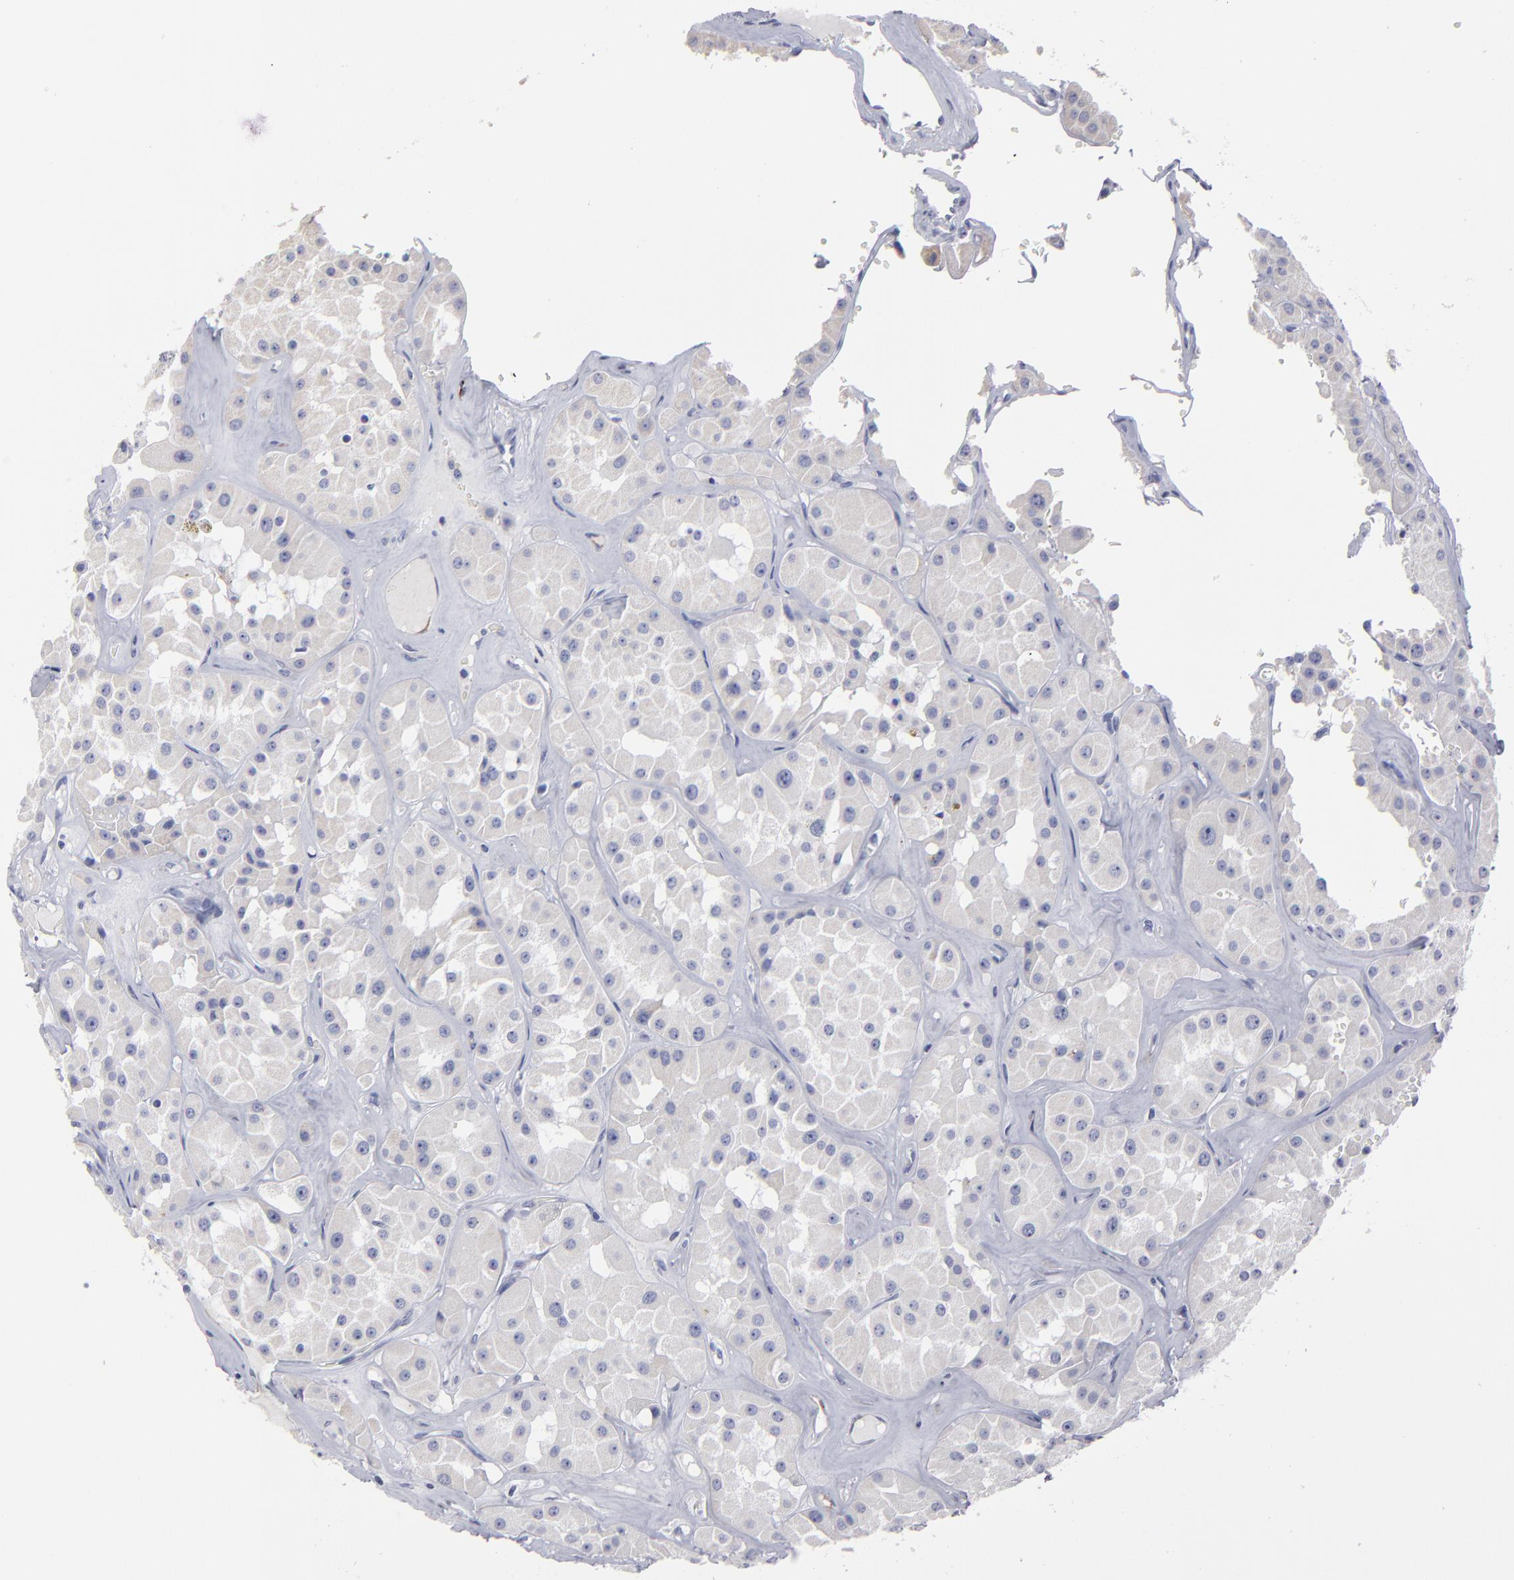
{"staining": {"intensity": "negative", "quantity": "none", "location": "none"}, "tissue": "renal cancer", "cell_type": "Tumor cells", "image_type": "cancer", "snomed": [{"axis": "morphology", "description": "Adenocarcinoma, uncertain malignant potential"}, {"axis": "topography", "description": "Kidney"}], "caption": "The micrograph demonstrates no staining of tumor cells in renal adenocarcinoma,  uncertain malignant potential.", "gene": "CADM3", "patient": {"sex": "male", "age": 63}}